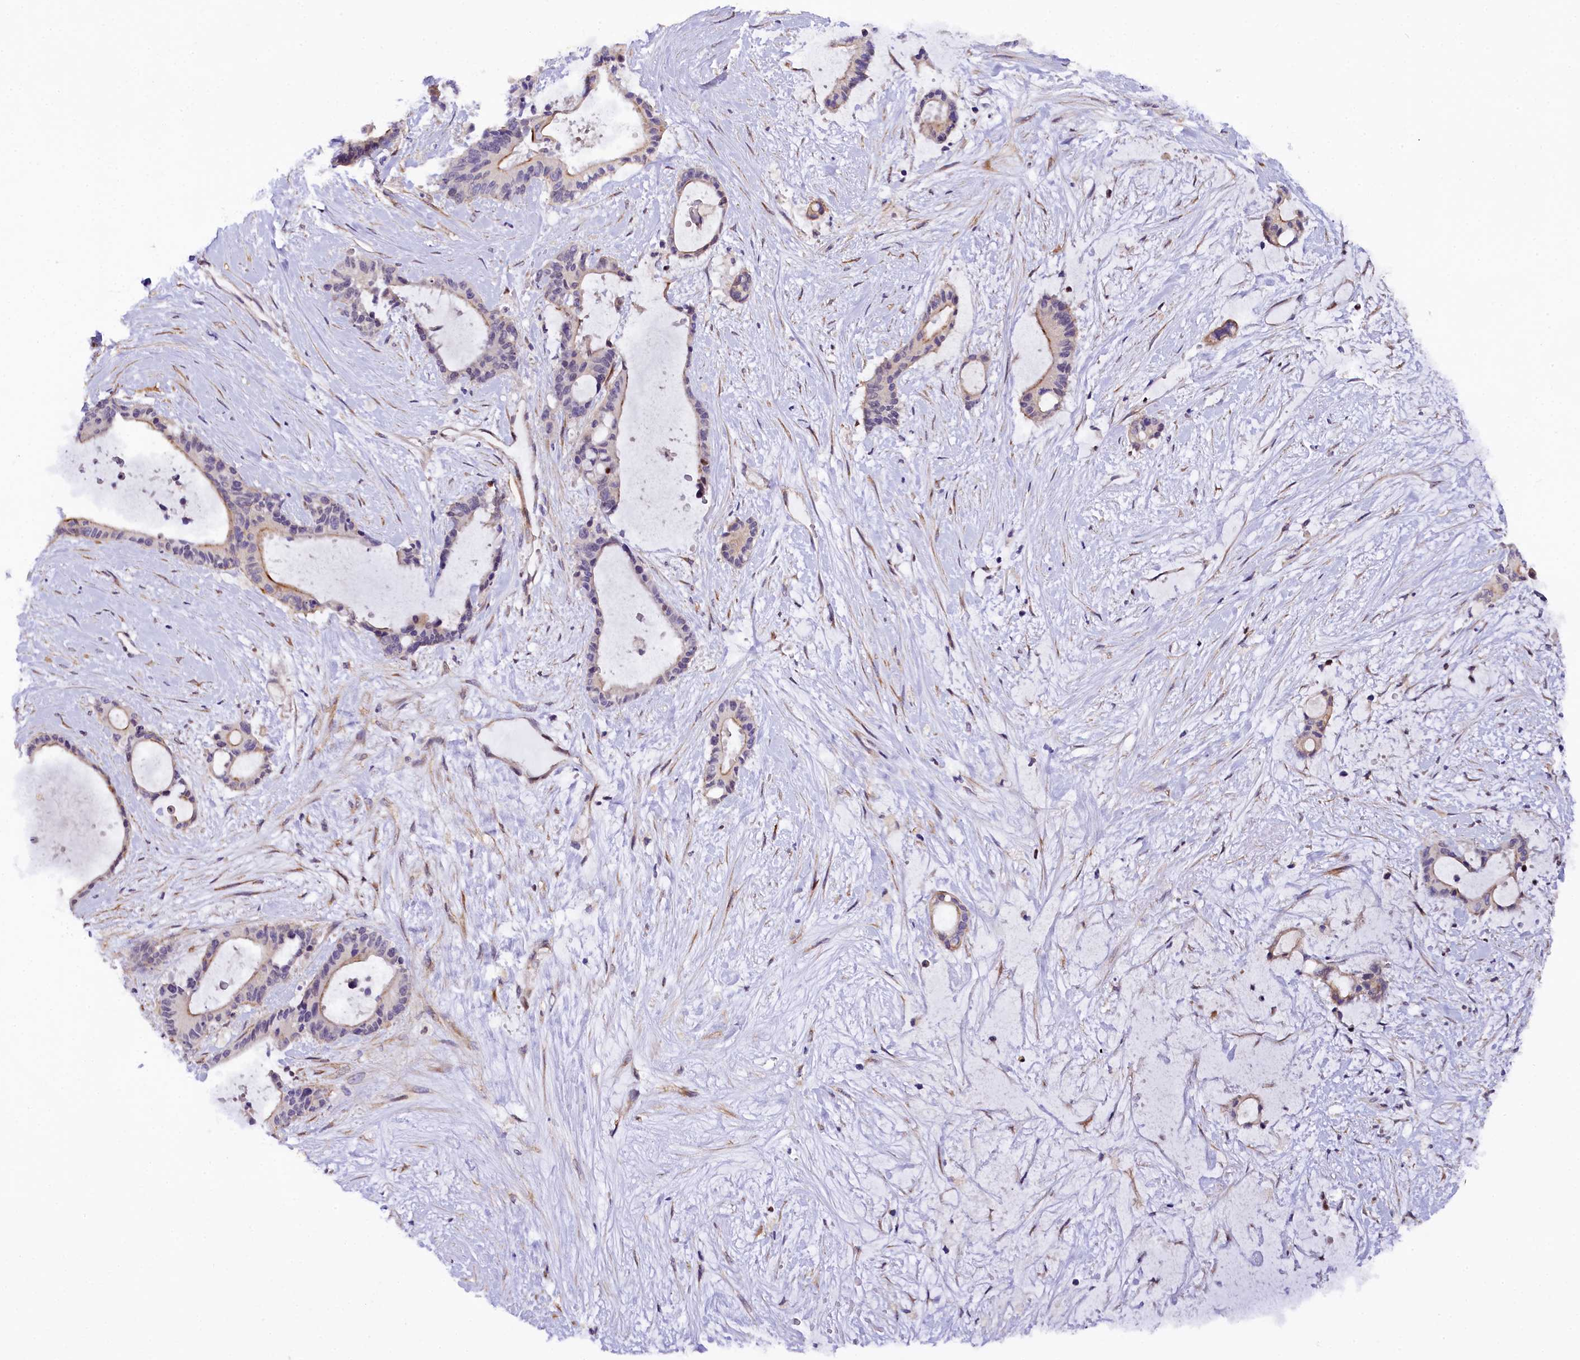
{"staining": {"intensity": "moderate", "quantity": "<25%", "location": "cytoplasmic/membranous"}, "tissue": "liver cancer", "cell_type": "Tumor cells", "image_type": "cancer", "snomed": [{"axis": "morphology", "description": "Normal tissue, NOS"}, {"axis": "morphology", "description": "Cholangiocarcinoma"}, {"axis": "topography", "description": "Liver"}, {"axis": "topography", "description": "Peripheral nerve tissue"}], "caption": "Protein expression by immunohistochemistry exhibits moderate cytoplasmic/membranous expression in about <25% of tumor cells in liver cancer. The staining was performed using DAB to visualize the protein expression in brown, while the nuclei were stained in blue with hematoxylin (Magnification: 20x).", "gene": "SP4", "patient": {"sex": "female", "age": 73}}